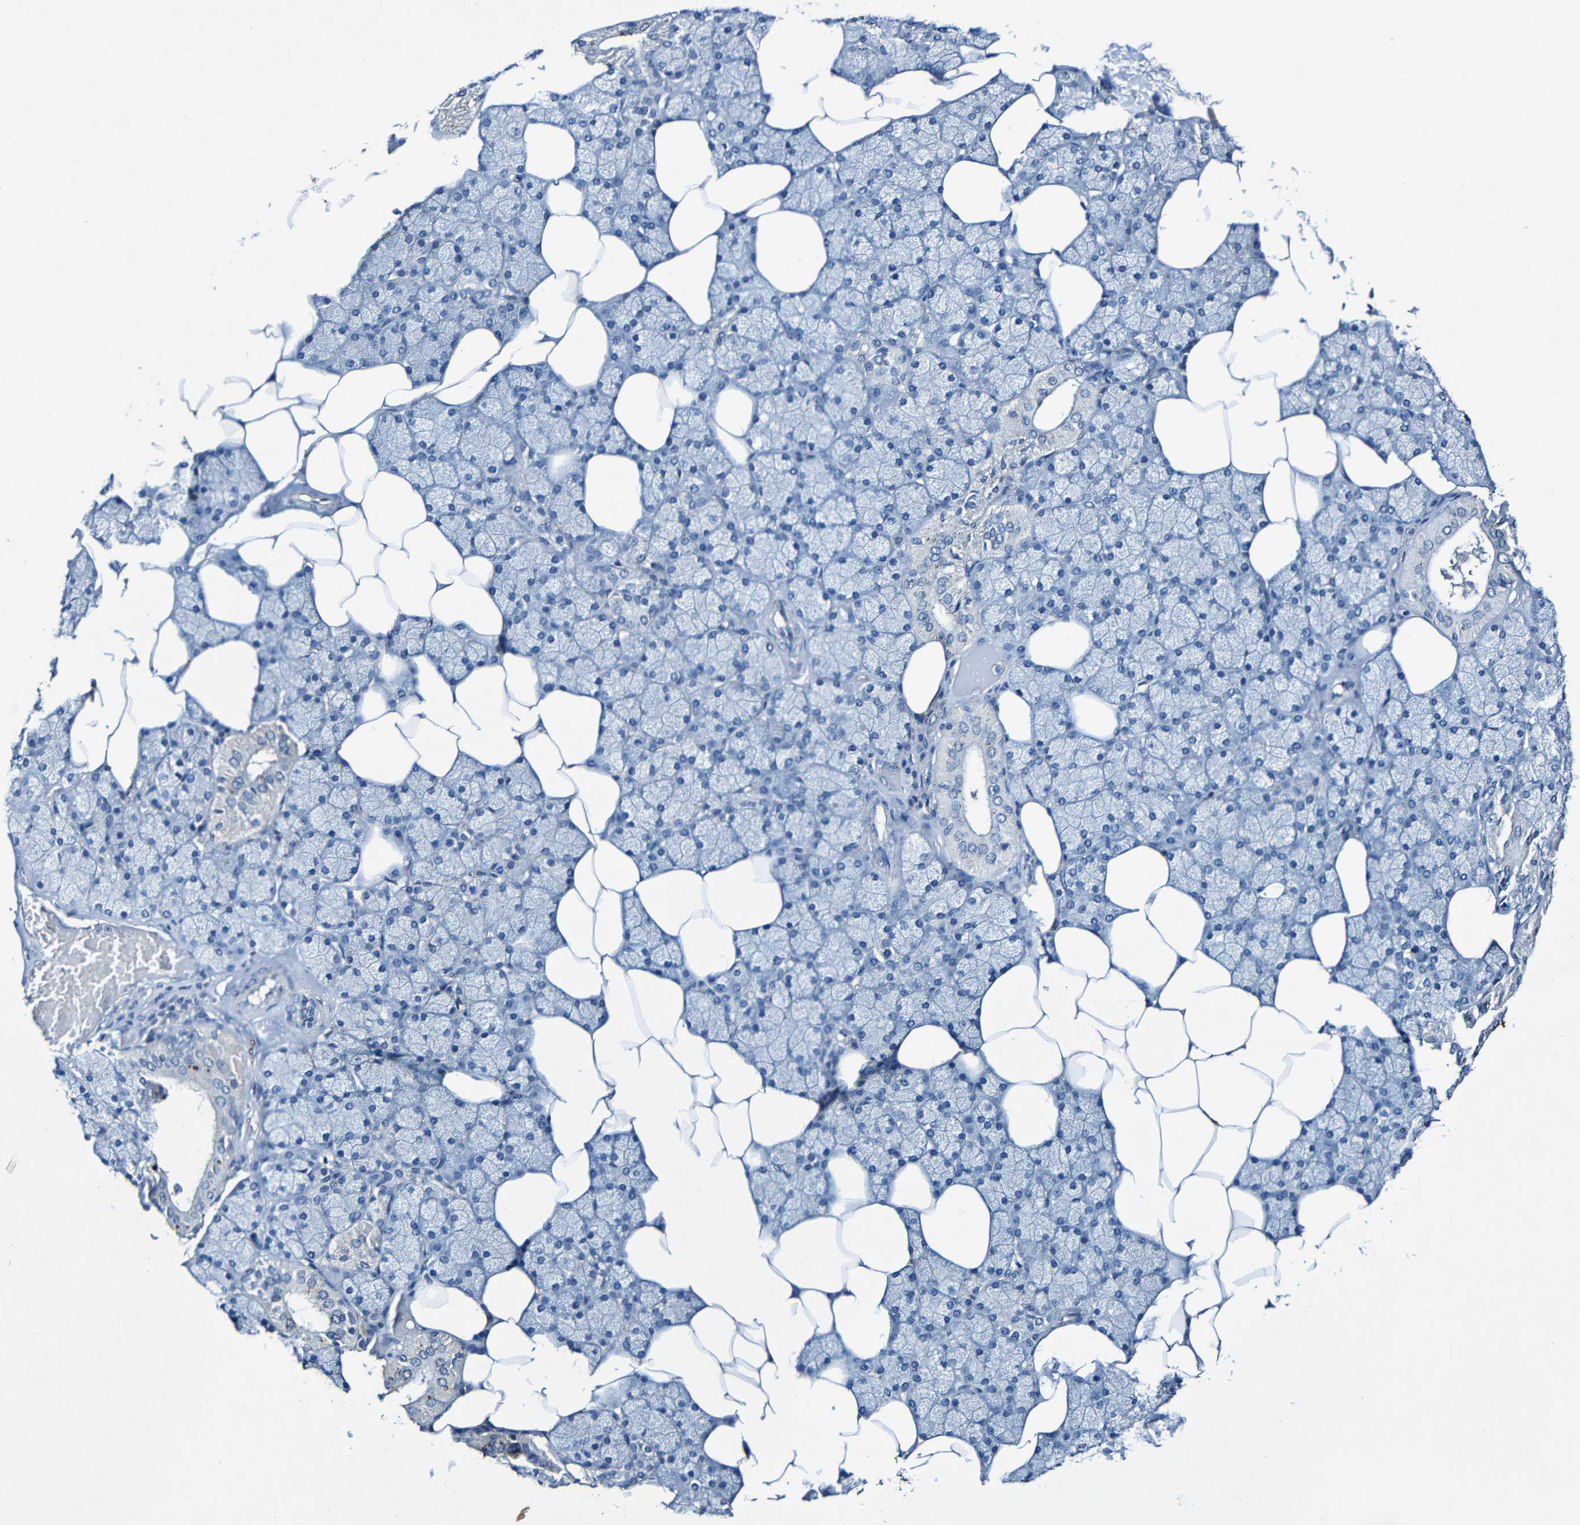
{"staining": {"intensity": "moderate", "quantity": "<25%", "location": "cytoplasmic/membranous"}, "tissue": "salivary gland", "cell_type": "Glandular cells", "image_type": "normal", "snomed": [{"axis": "morphology", "description": "Normal tissue, NOS"}, {"axis": "topography", "description": "Salivary gland"}], "caption": "Glandular cells demonstrate low levels of moderate cytoplasmic/membranous positivity in about <25% of cells in benign salivary gland. The protein of interest is stained brown, and the nuclei are stained in blue (DAB IHC with brightfield microscopy, high magnification).", "gene": "LRRC70", "patient": {"sex": "male", "age": 62}}